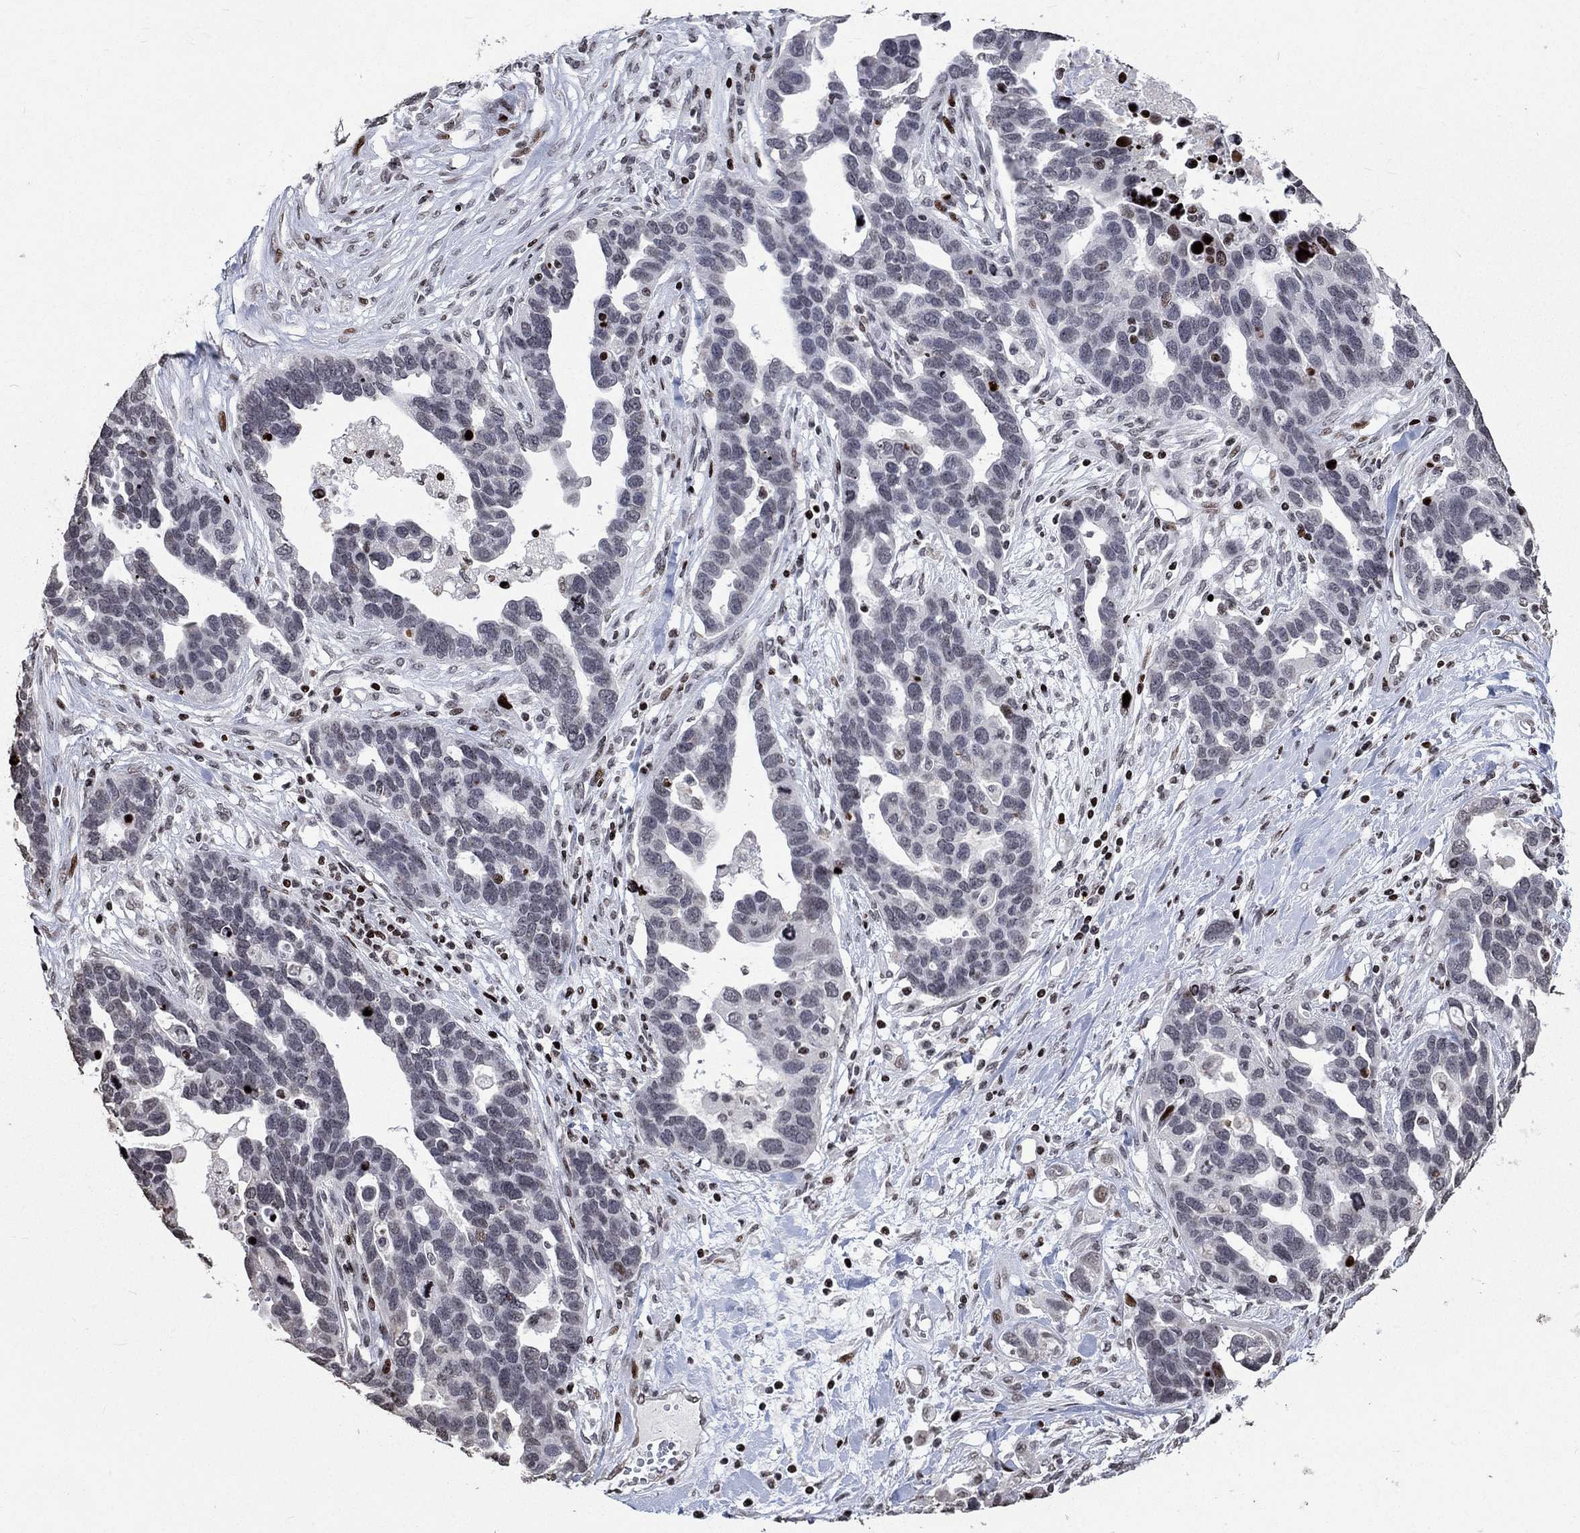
{"staining": {"intensity": "negative", "quantity": "none", "location": "none"}, "tissue": "ovarian cancer", "cell_type": "Tumor cells", "image_type": "cancer", "snomed": [{"axis": "morphology", "description": "Cystadenocarcinoma, serous, NOS"}, {"axis": "topography", "description": "Ovary"}], "caption": "IHC of human ovarian serous cystadenocarcinoma displays no staining in tumor cells. The staining was performed using DAB to visualize the protein expression in brown, while the nuclei were stained in blue with hematoxylin (Magnification: 20x).", "gene": "SRSF3", "patient": {"sex": "female", "age": 54}}